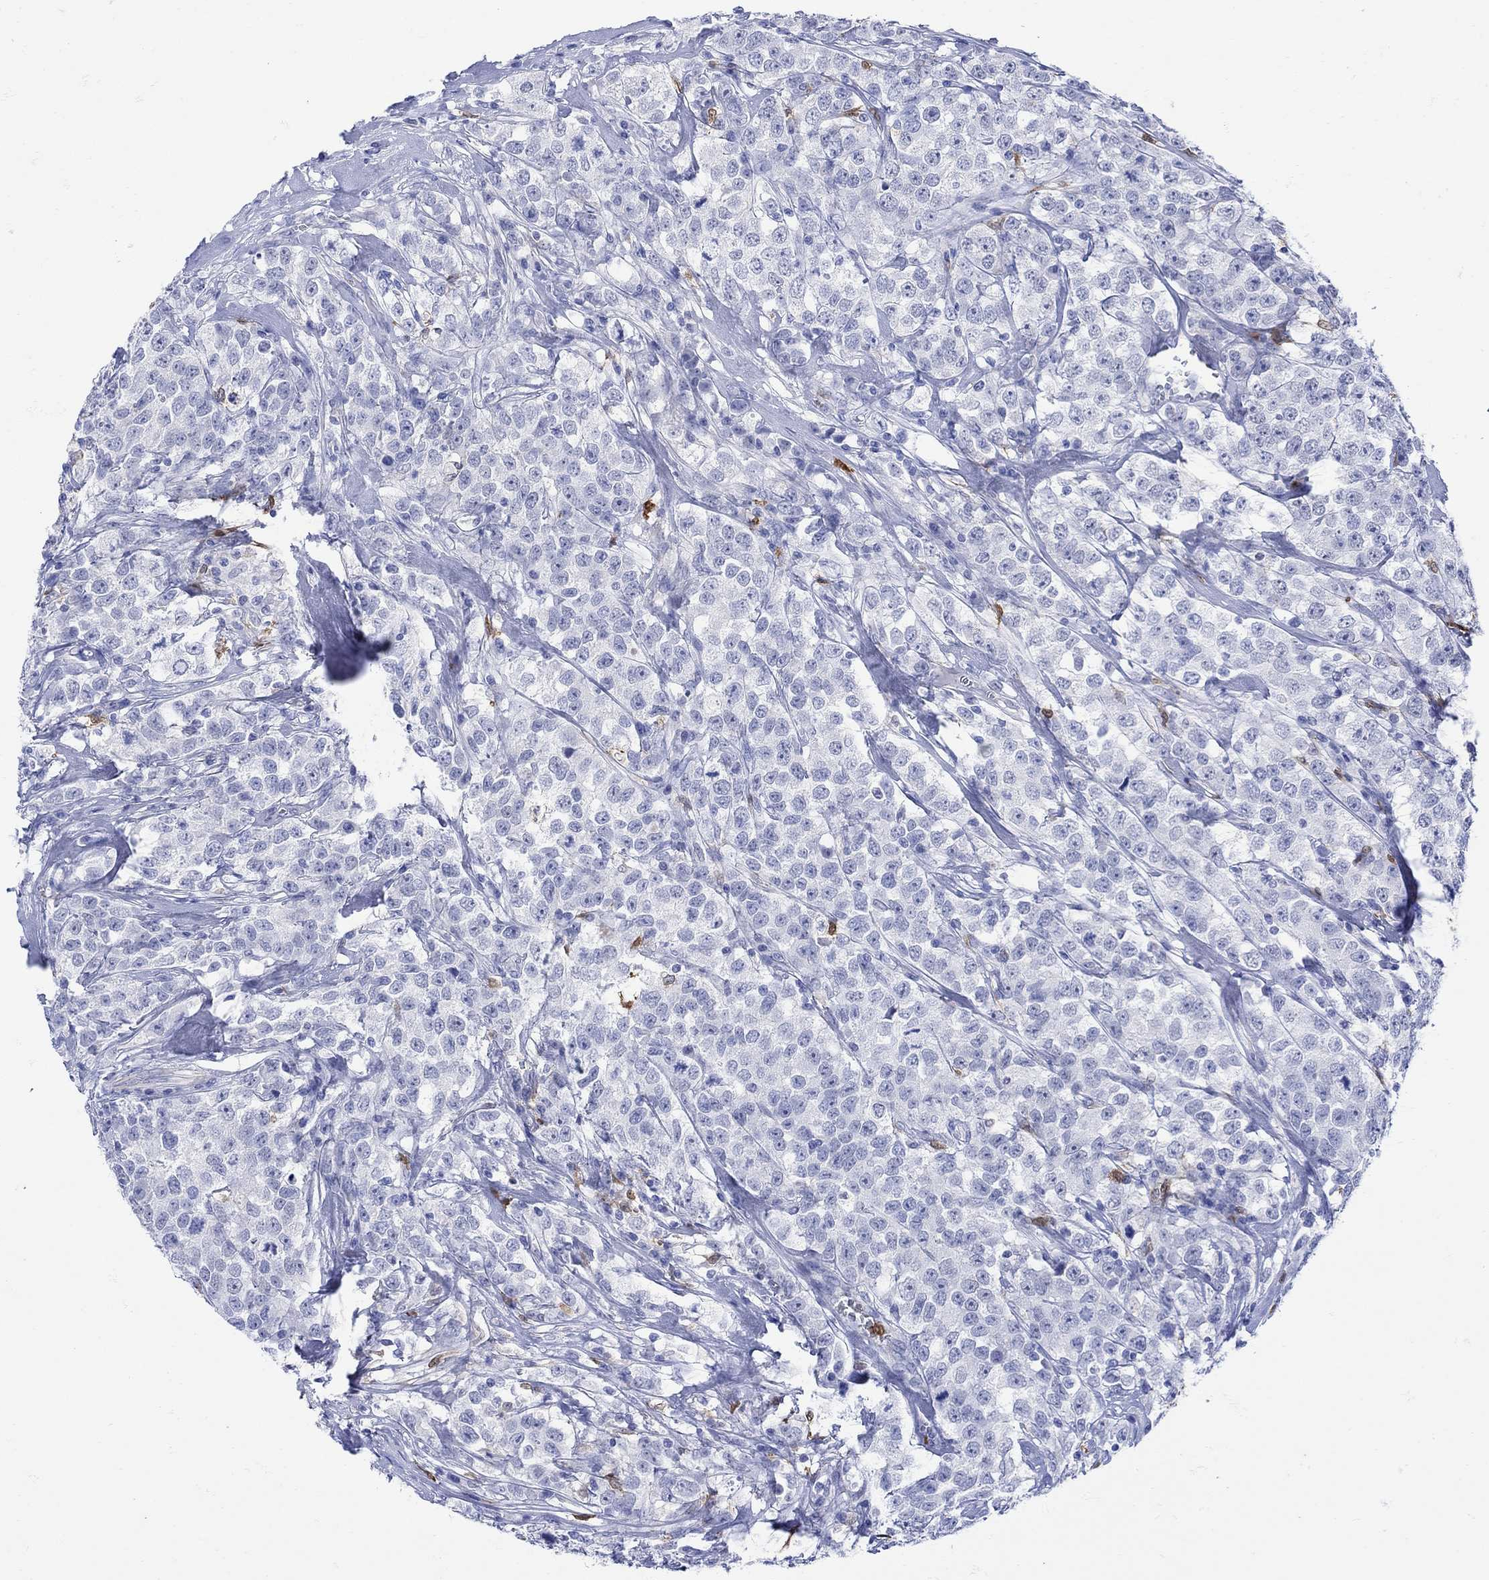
{"staining": {"intensity": "negative", "quantity": "none", "location": "none"}, "tissue": "testis cancer", "cell_type": "Tumor cells", "image_type": "cancer", "snomed": [{"axis": "morphology", "description": "Seminoma, NOS"}, {"axis": "topography", "description": "Testis"}], "caption": "Tumor cells show no significant protein staining in testis cancer.", "gene": "LINGO3", "patient": {"sex": "male", "age": 59}}